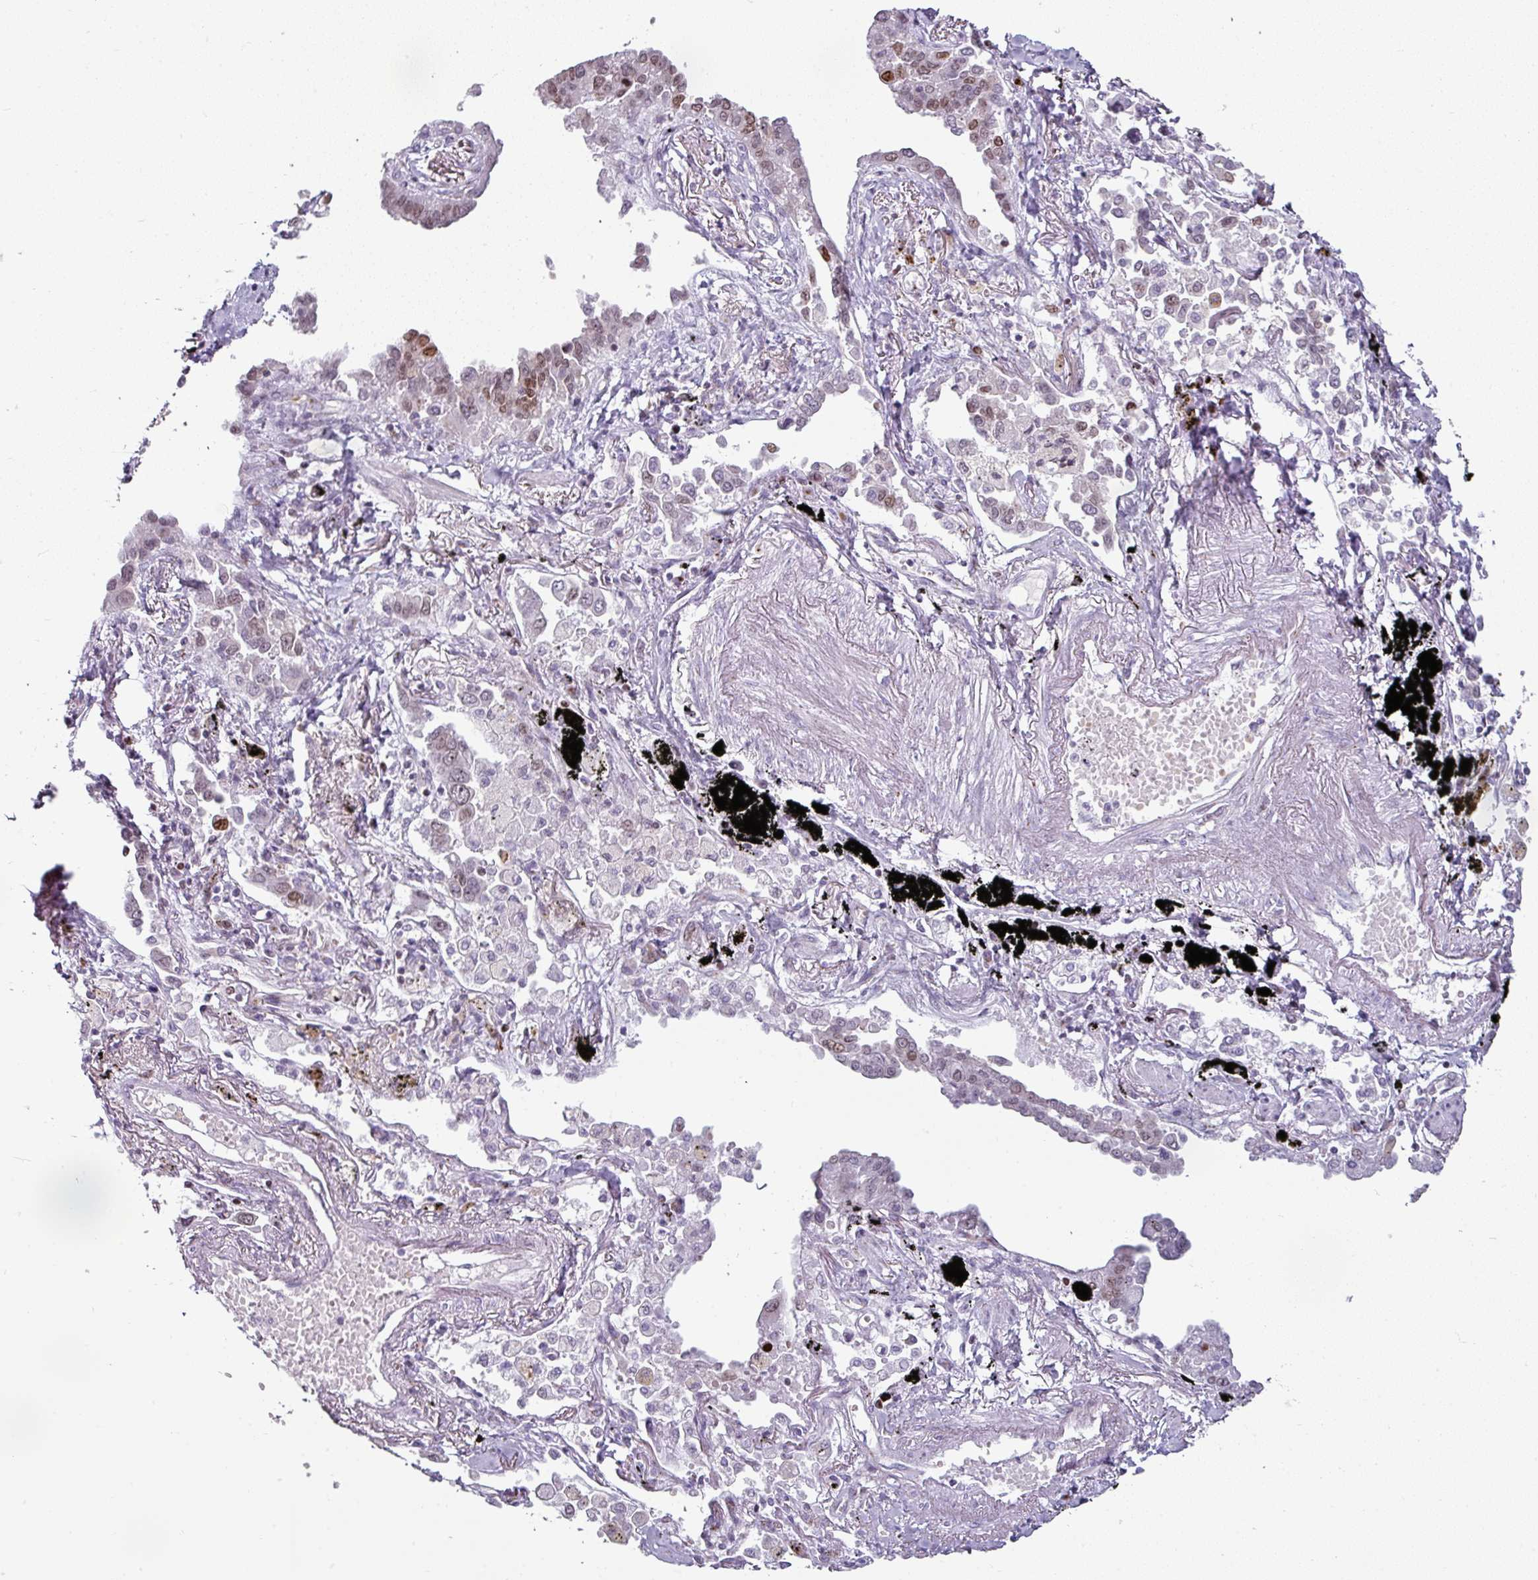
{"staining": {"intensity": "moderate", "quantity": "25%-75%", "location": "nuclear"}, "tissue": "lung cancer", "cell_type": "Tumor cells", "image_type": "cancer", "snomed": [{"axis": "morphology", "description": "Adenocarcinoma, NOS"}, {"axis": "topography", "description": "Lung"}], "caption": "High-magnification brightfield microscopy of lung adenocarcinoma stained with DAB (brown) and counterstained with hematoxylin (blue). tumor cells exhibit moderate nuclear expression is present in approximately25%-75% of cells. The staining was performed using DAB (3,3'-diaminobenzidine) to visualize the protein expression in brown, while the nuclei were stained in blue with hematoxylin (Magnification: 20x).", "gene": "SYT8", "patient": {"sex": "male", "age": 67}}